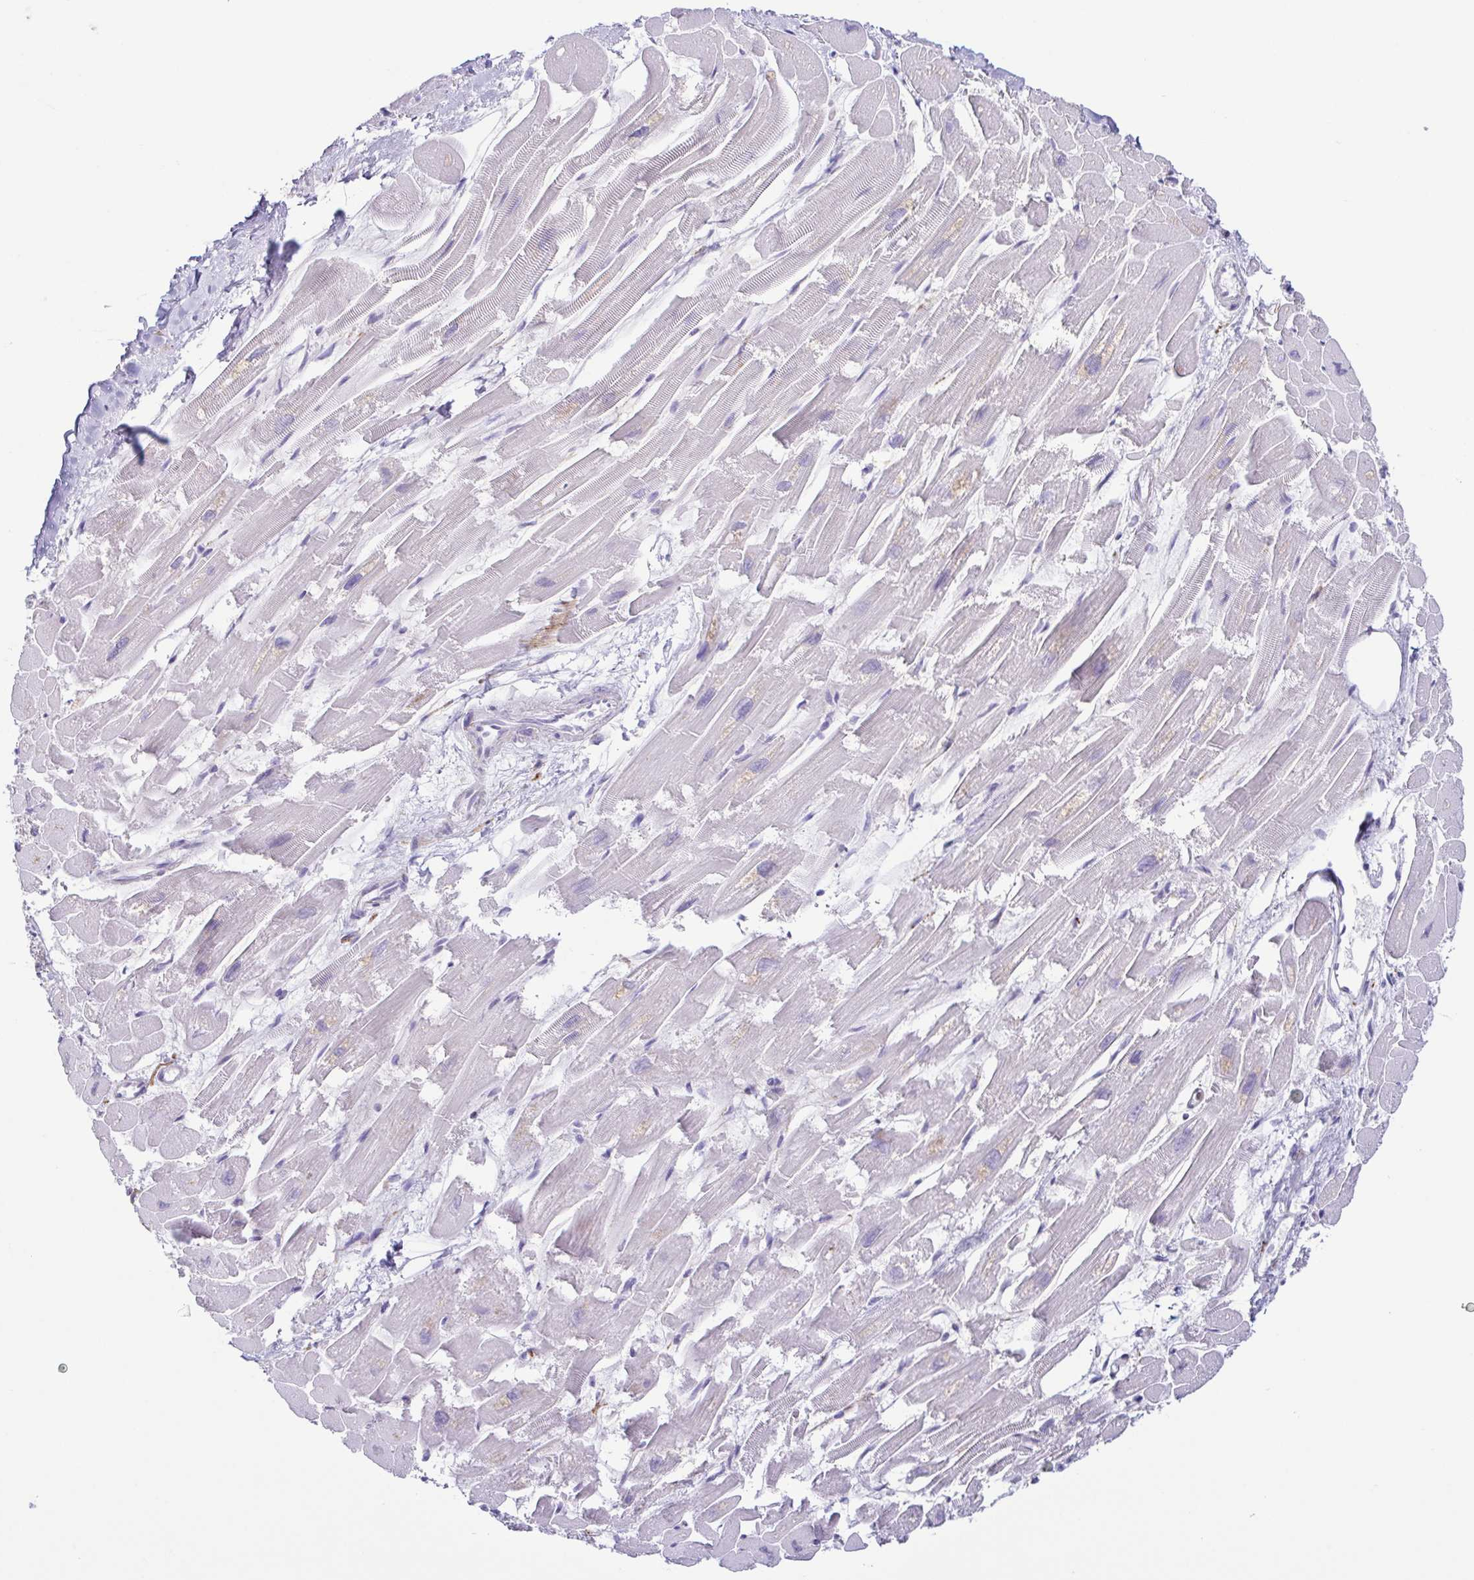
{"staining": {"intensity": "negative", "quantity": "none", "location": "none"}, "tissue": "heart muscle", "cell_type": "Cardiomyocytes", "image_type": "normal", "snomed": [{"axis": "morphology", "description": "Normal tissue, NOS"}, {"axis": "topography", "description": "Heart"}], "caption": "This is a histopathology image of immunohistochemistry staining of normal heart muscle, which shows no positivity in cardiomyocytes.", "gene": "ATP6V1G2", "patient": {"sex": "male", "age": 54}}